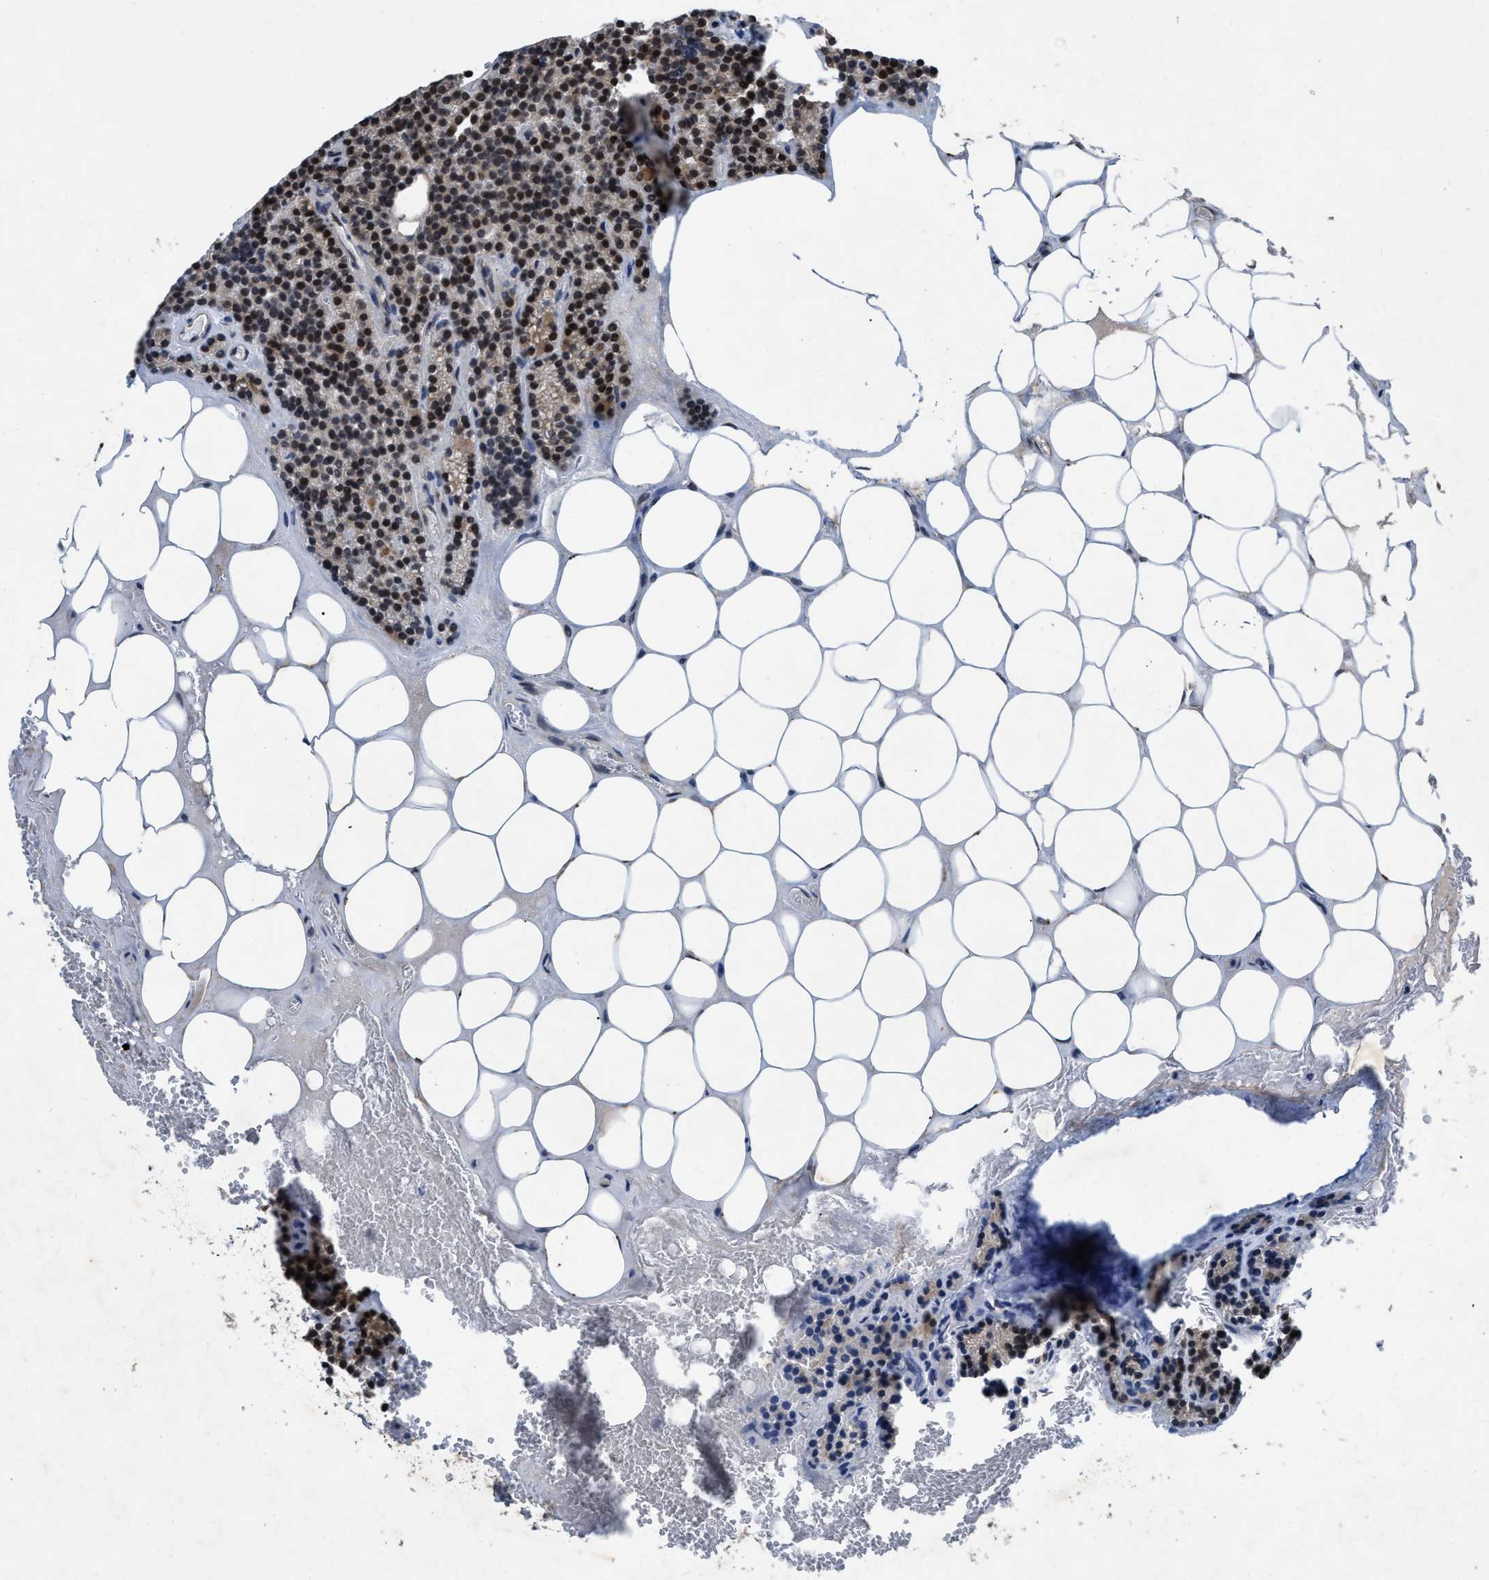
{"staining": {"intensity": "strong", "quantity": ">75%", "location": "cytoplasmic/membranous,nuclear"}, "tissue": "parathyroid gland", "cell_type": "Glandular cells", "image_type": "normal", "snomed": [{"axis": "morphology", "description": "Normal tissue, NOS"}, {"axis": "morphology", "description": "Adenoma, NOS"}, {"axis": "topography", "description": "Parathyroid gland"}], "caption": "The photomicrograph reveals a brown stain indicating the presence of a protein in the cytoplasmic/membranous,nuclear of glandular cells in parathyroid gland. (DAB = brown stain, brightfield microscopy at high magnification).", "gene": "ZNHIT1", "patient": {"sex": "female", "age": 43}}